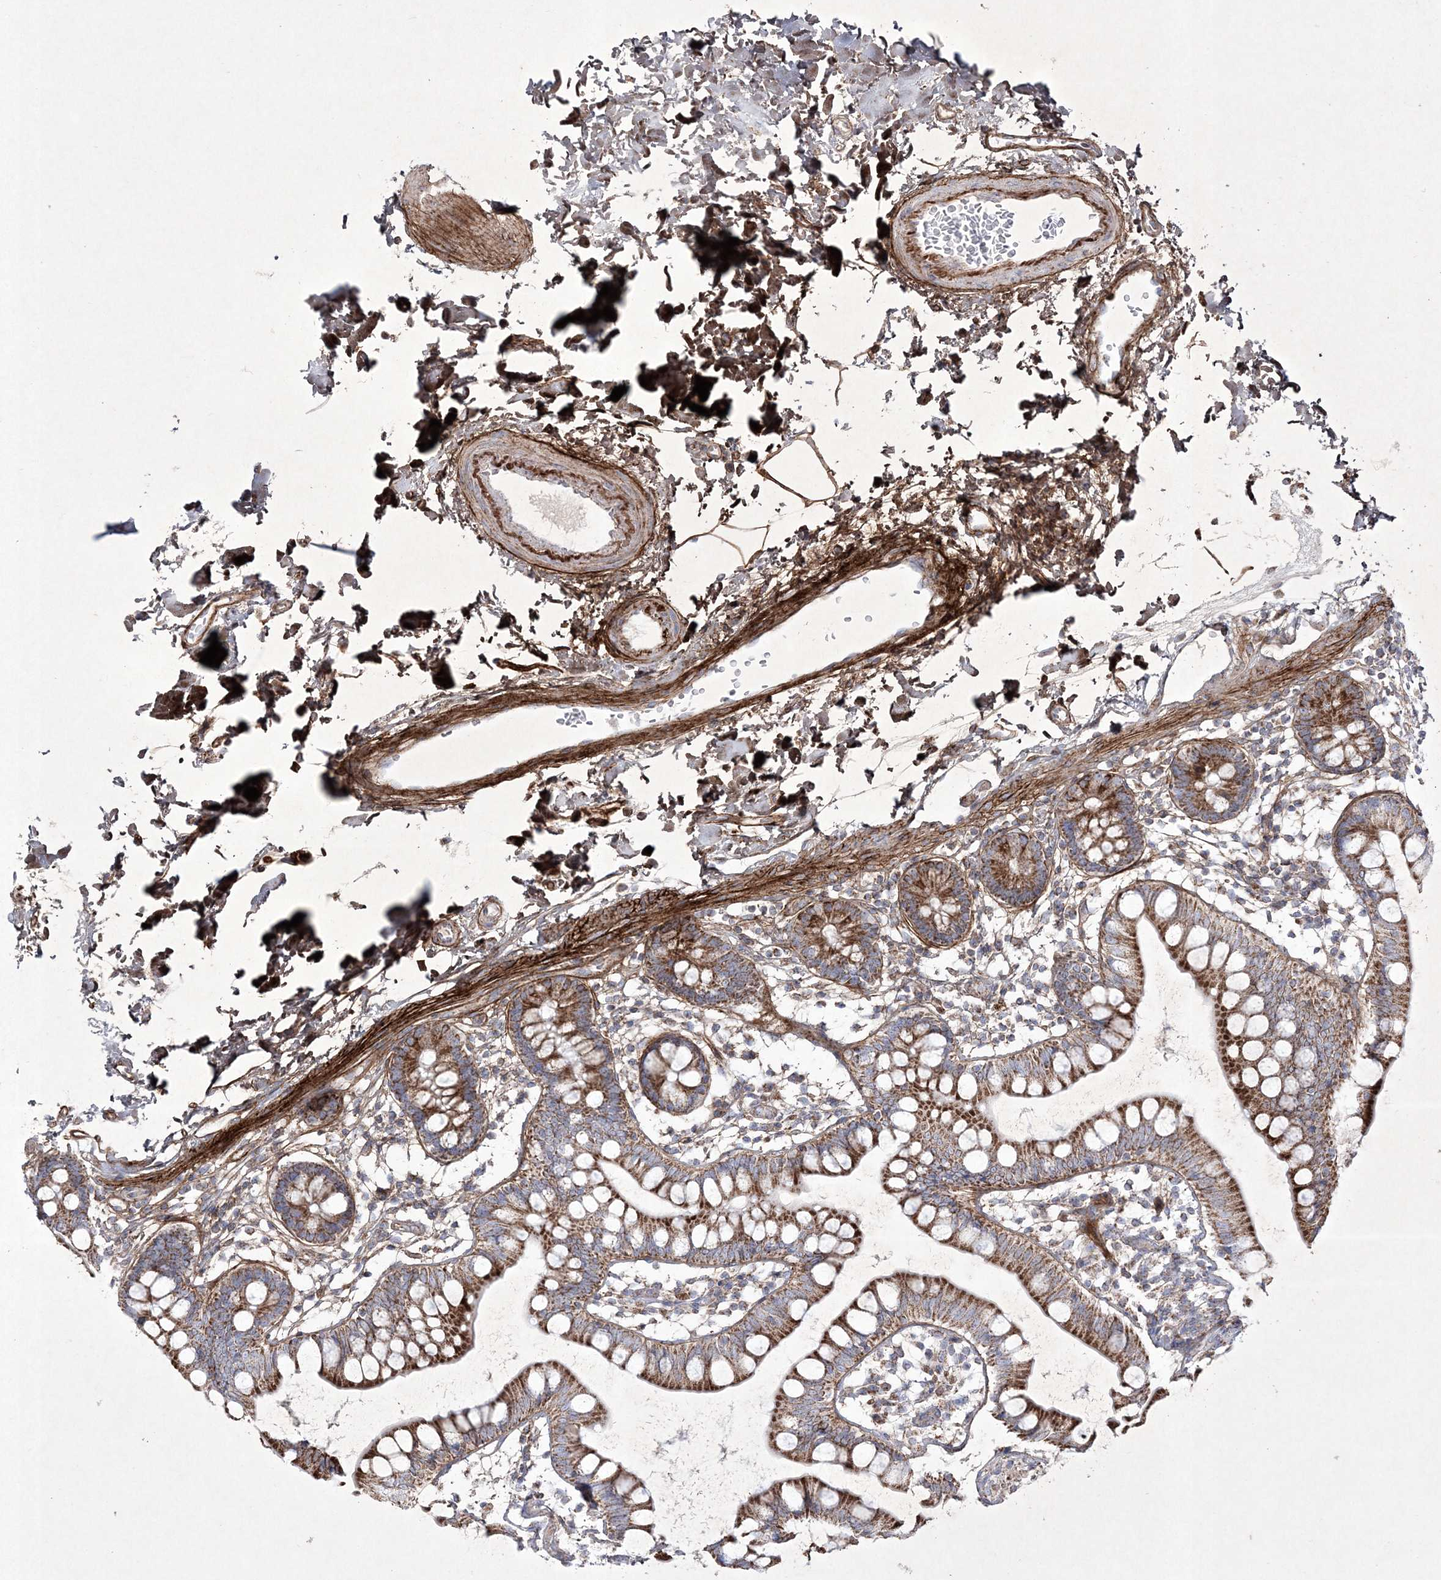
{"staining": {"intensity": "strong", "quantity": ">75%", "location": "cytoplasmic/membranous"}, "tissue": "small intestine", "cell_type": "Glandular cells", "image_type": "normal", "snomed": [{"axis": "morphology", "description": "Normal tissue, NOS"}, {"axis": "topography", "description": "Small intestine"}], "caption": "DAB (3,3'-diaminobenzidine) immunohistochemical staining of benign human small intestine demonstrates strong cytoplasmic/membranous protein positivity in approximately >75% of glandular cells.", "gene": "RICTOR", "patient": {"sex": "female", "age": 84}}